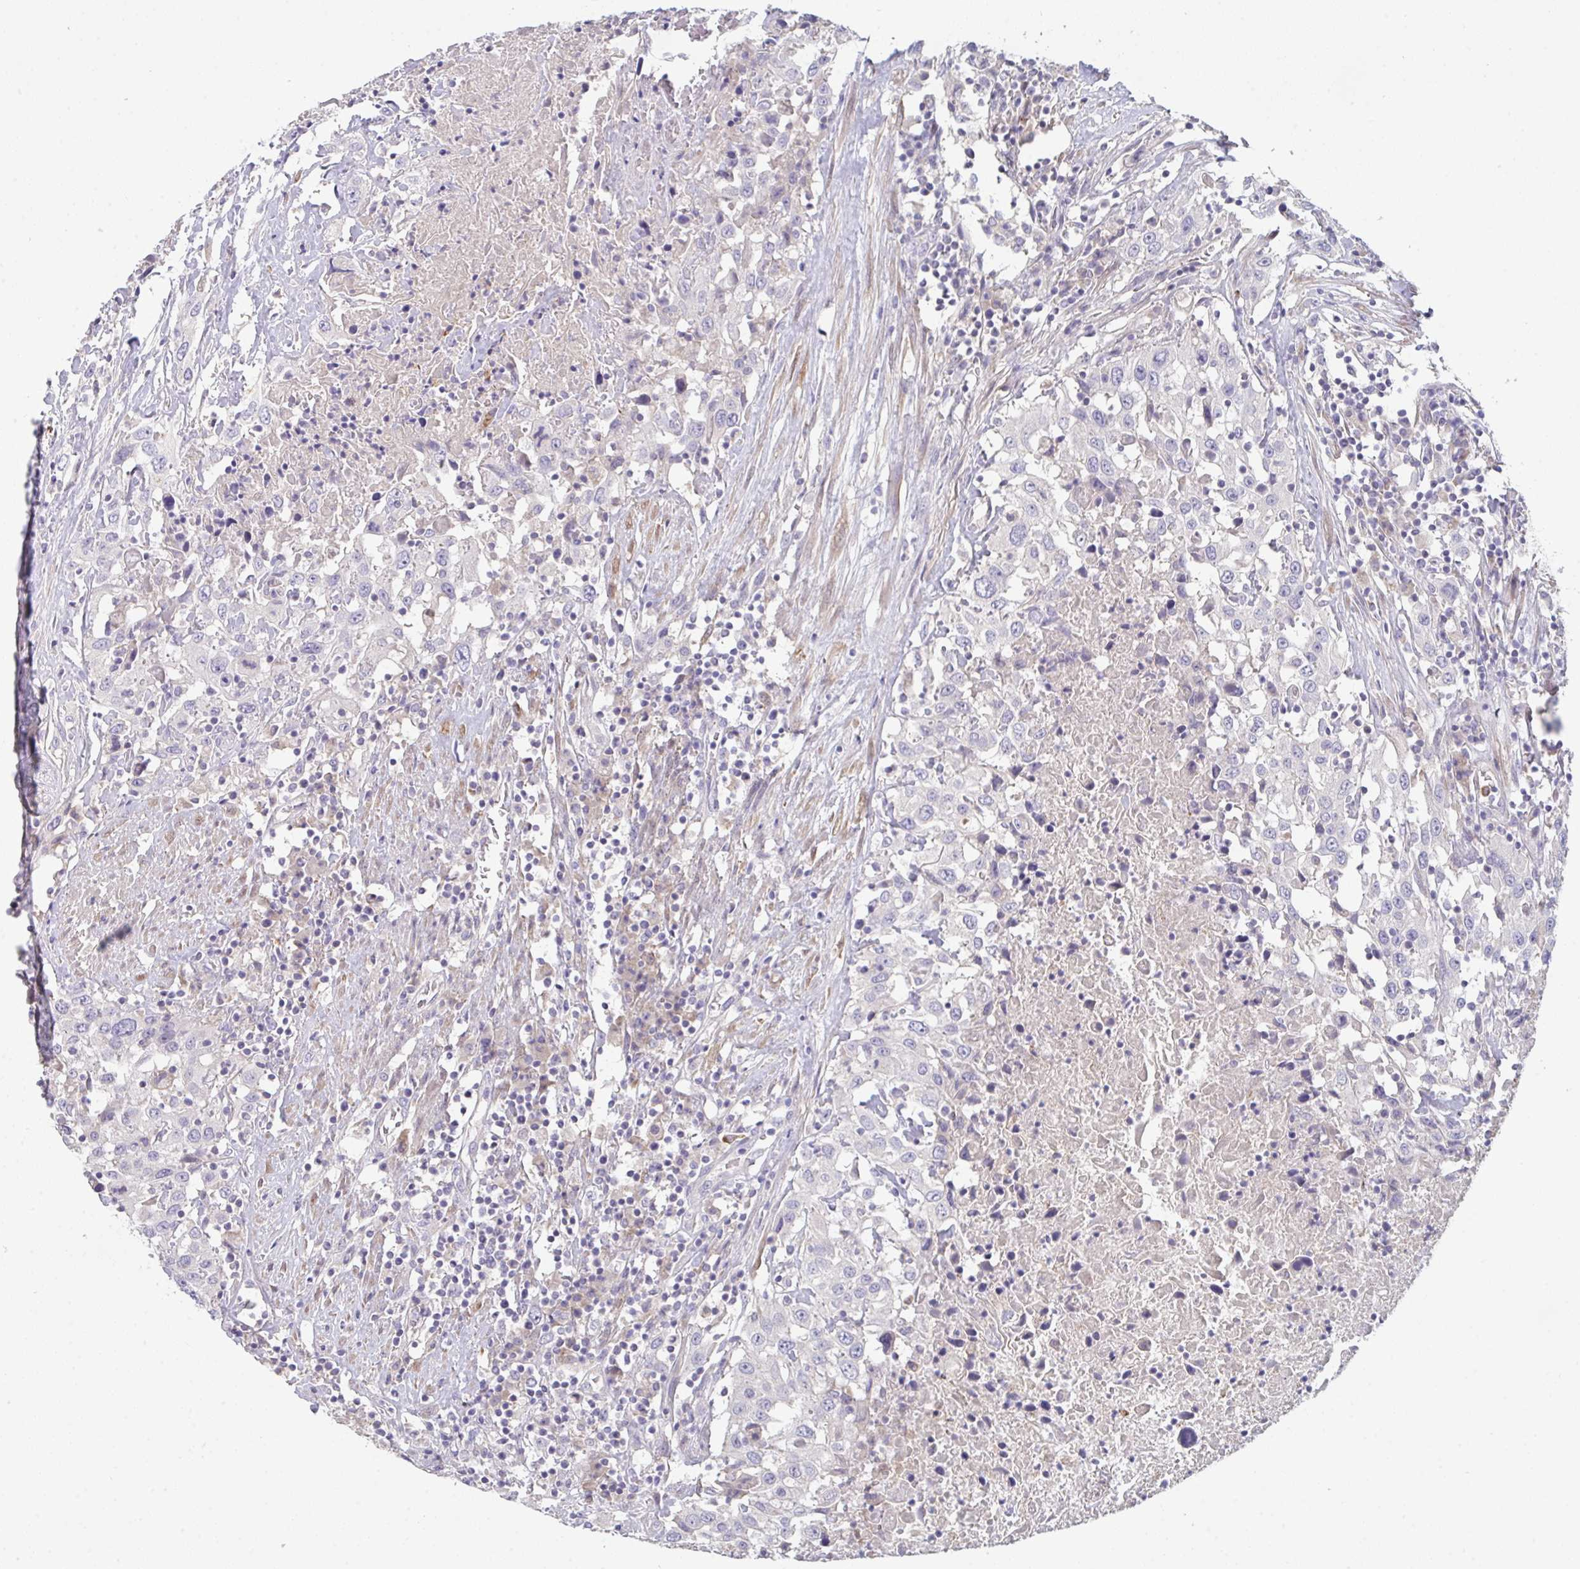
{"staining": {"intensity": "negative", "quantity": "none", "location": "none"}, "tissue": "urothelial cancer", "cell_type": "Tumor cells", "image_type": "cancer", "snomed": [{"axis": "morphology", "description": "Urothelial carcinoma, High grade"}, {"axis": "topography", "description": "Urinary bladder"}], "caption": "The photomicrograph demonstrates no staining of tumor cells in urothelial cancer.", "gene": "HGFAC", "patient": {"sex": "male", "age": 61}}